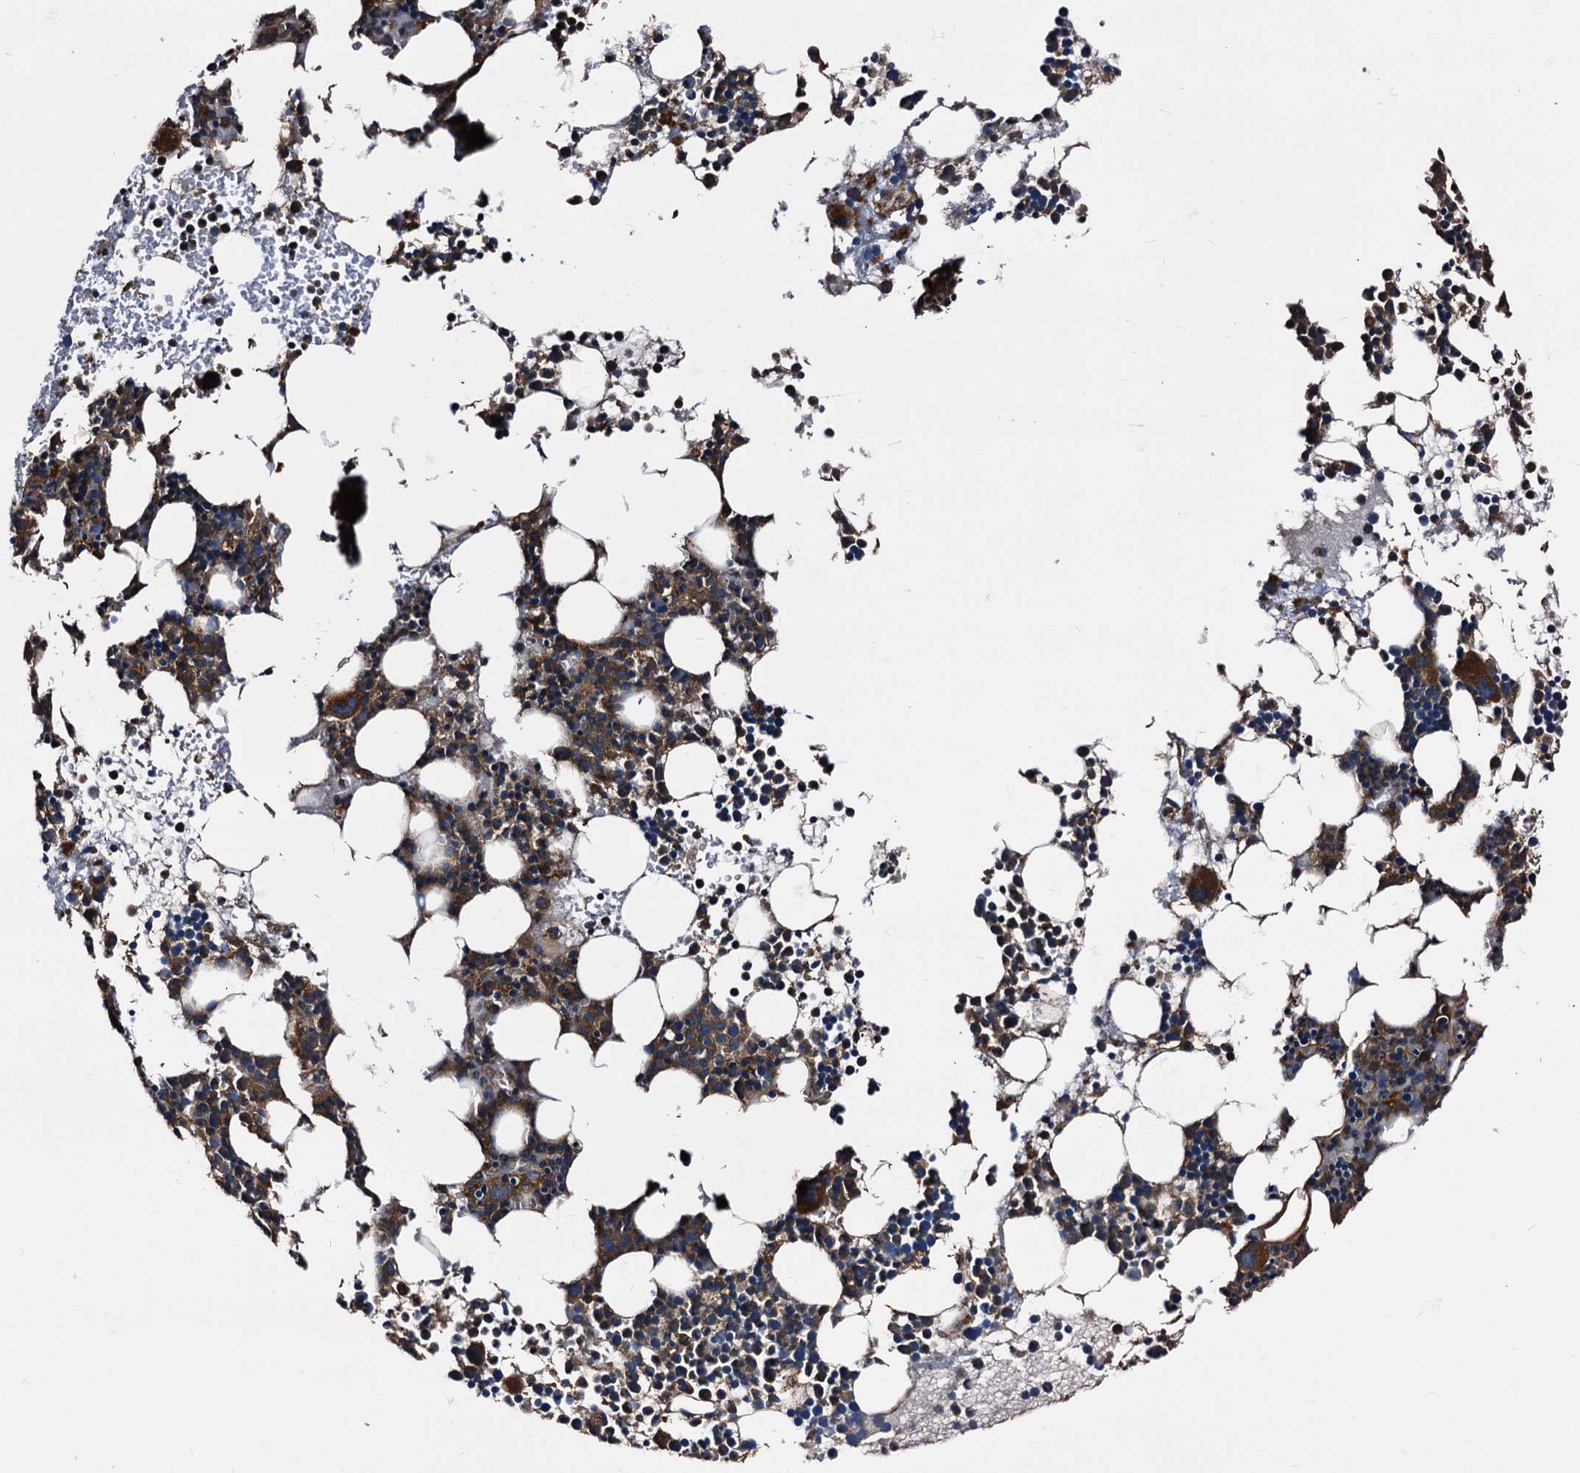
{"staining": {"intensity": "moderate", "quantity": "25%-75%", "location": "cytoplasmic/membranous"}, "tissue": "bone marrow", "cell_type": "Hematopoietic cells", "image_type": "normal", "snomed": [{"axis": "morphology", "description": "Normal tissue, NOS"}, {"axis": "topography", "description": "Bone marrow"}], "caption": "The immunohistochemical stain shows moderate cytoplasmic/membranous staining in hematopoietic cells of benign bone marrow.", "gene": "PEX5", "patient": {"sex": "female", "age": 76}}